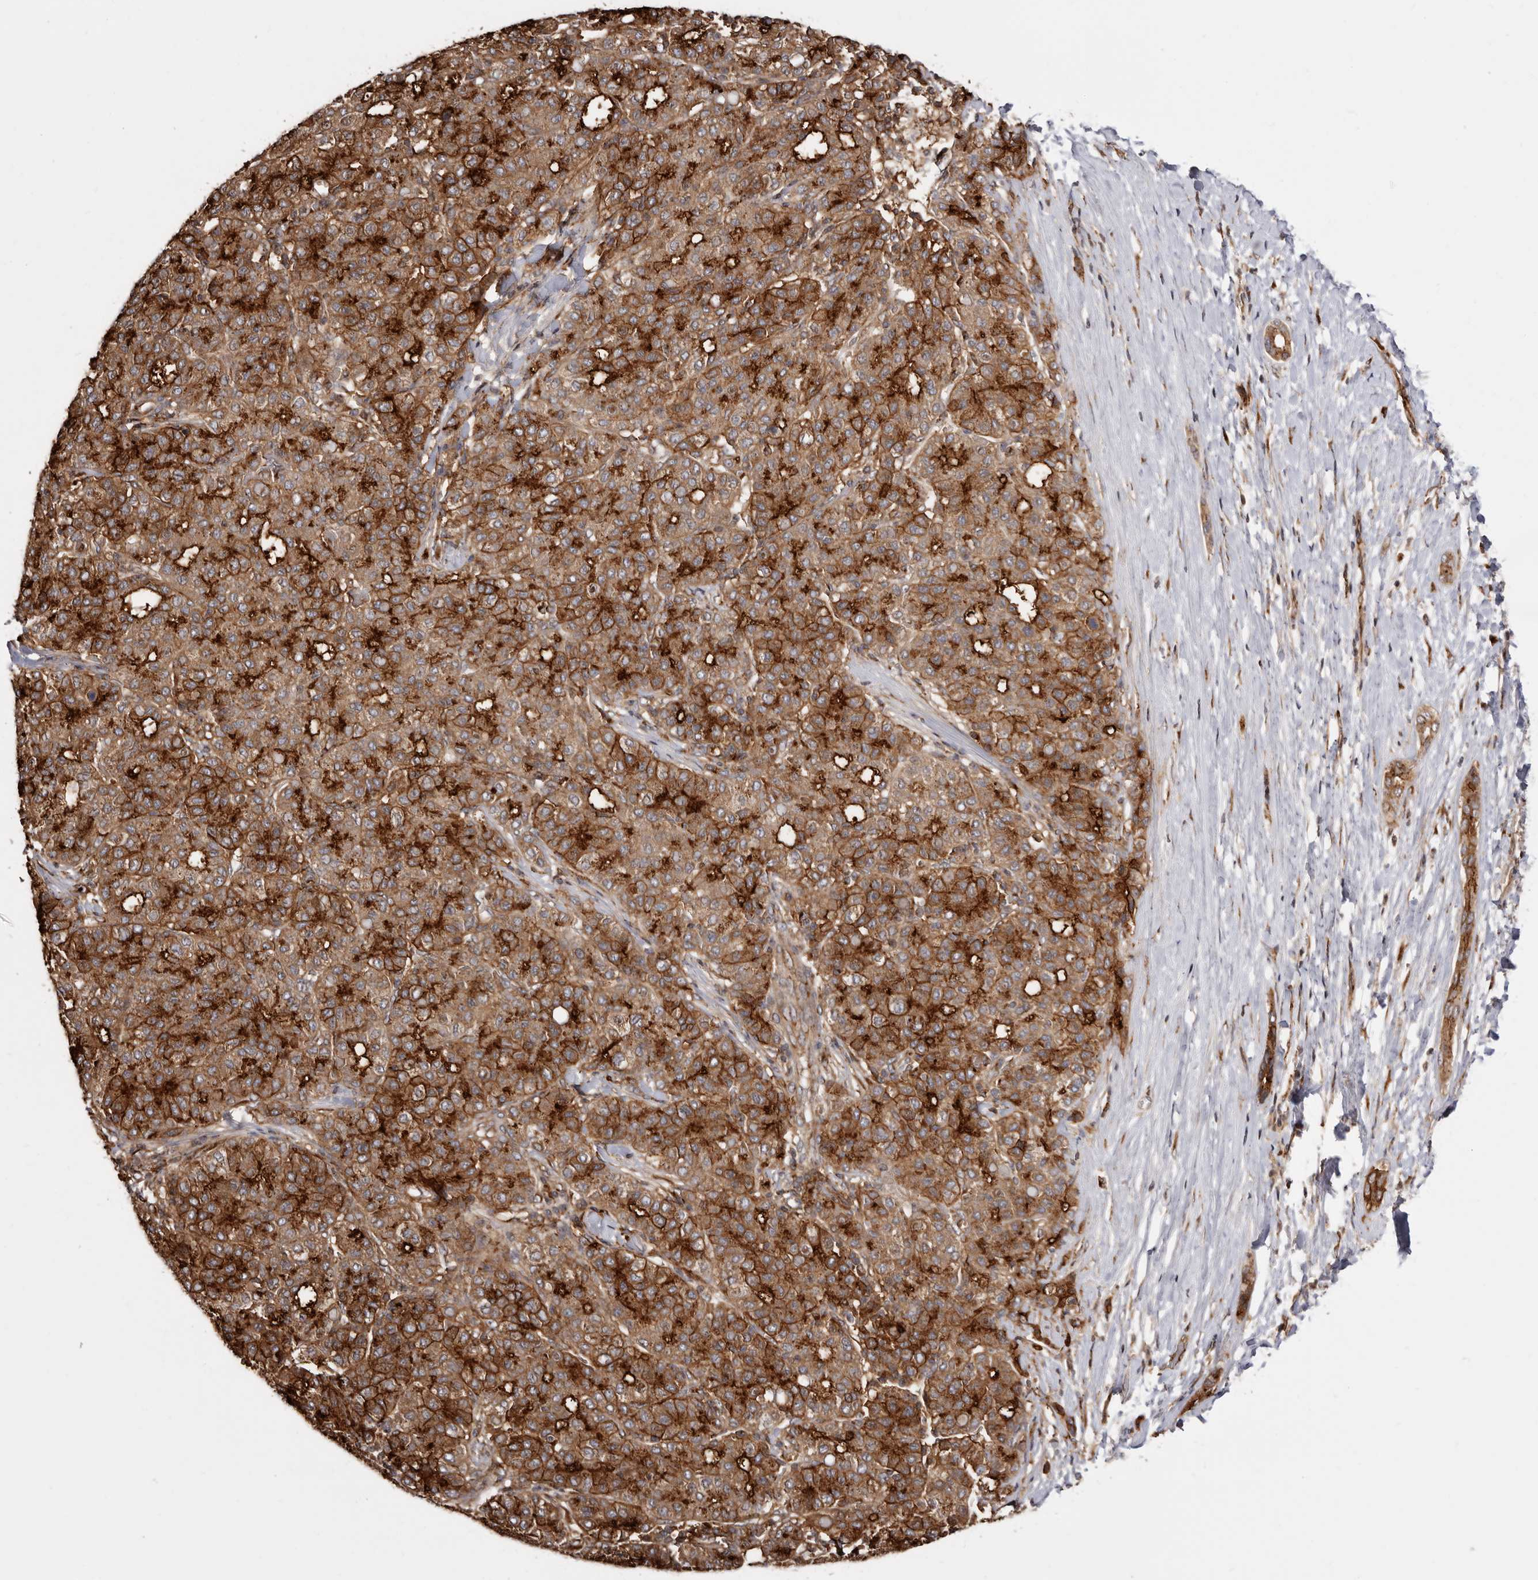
{"staining": {"intensity": "strong", "quantity": ">75%", "location": "cytoplasmic/membranous"}, "tissue": "liver cancer", "cell_type": "Tumor cells", "image_type": "cancer", "snomed": [{"axis": "morphology", "description": "Carcinoma, Hepatocellular, NOS"}, {"axis": "topography", "description": "Liver"}], "caption": "Protein staining of liver hepatocellular carcinoma tissue exhibits strong cytoplasmic/membranous expression in approximately >75% of tumor cells.", "gene": "GPR27", "patient": {"sex": "male", "age": 65}}